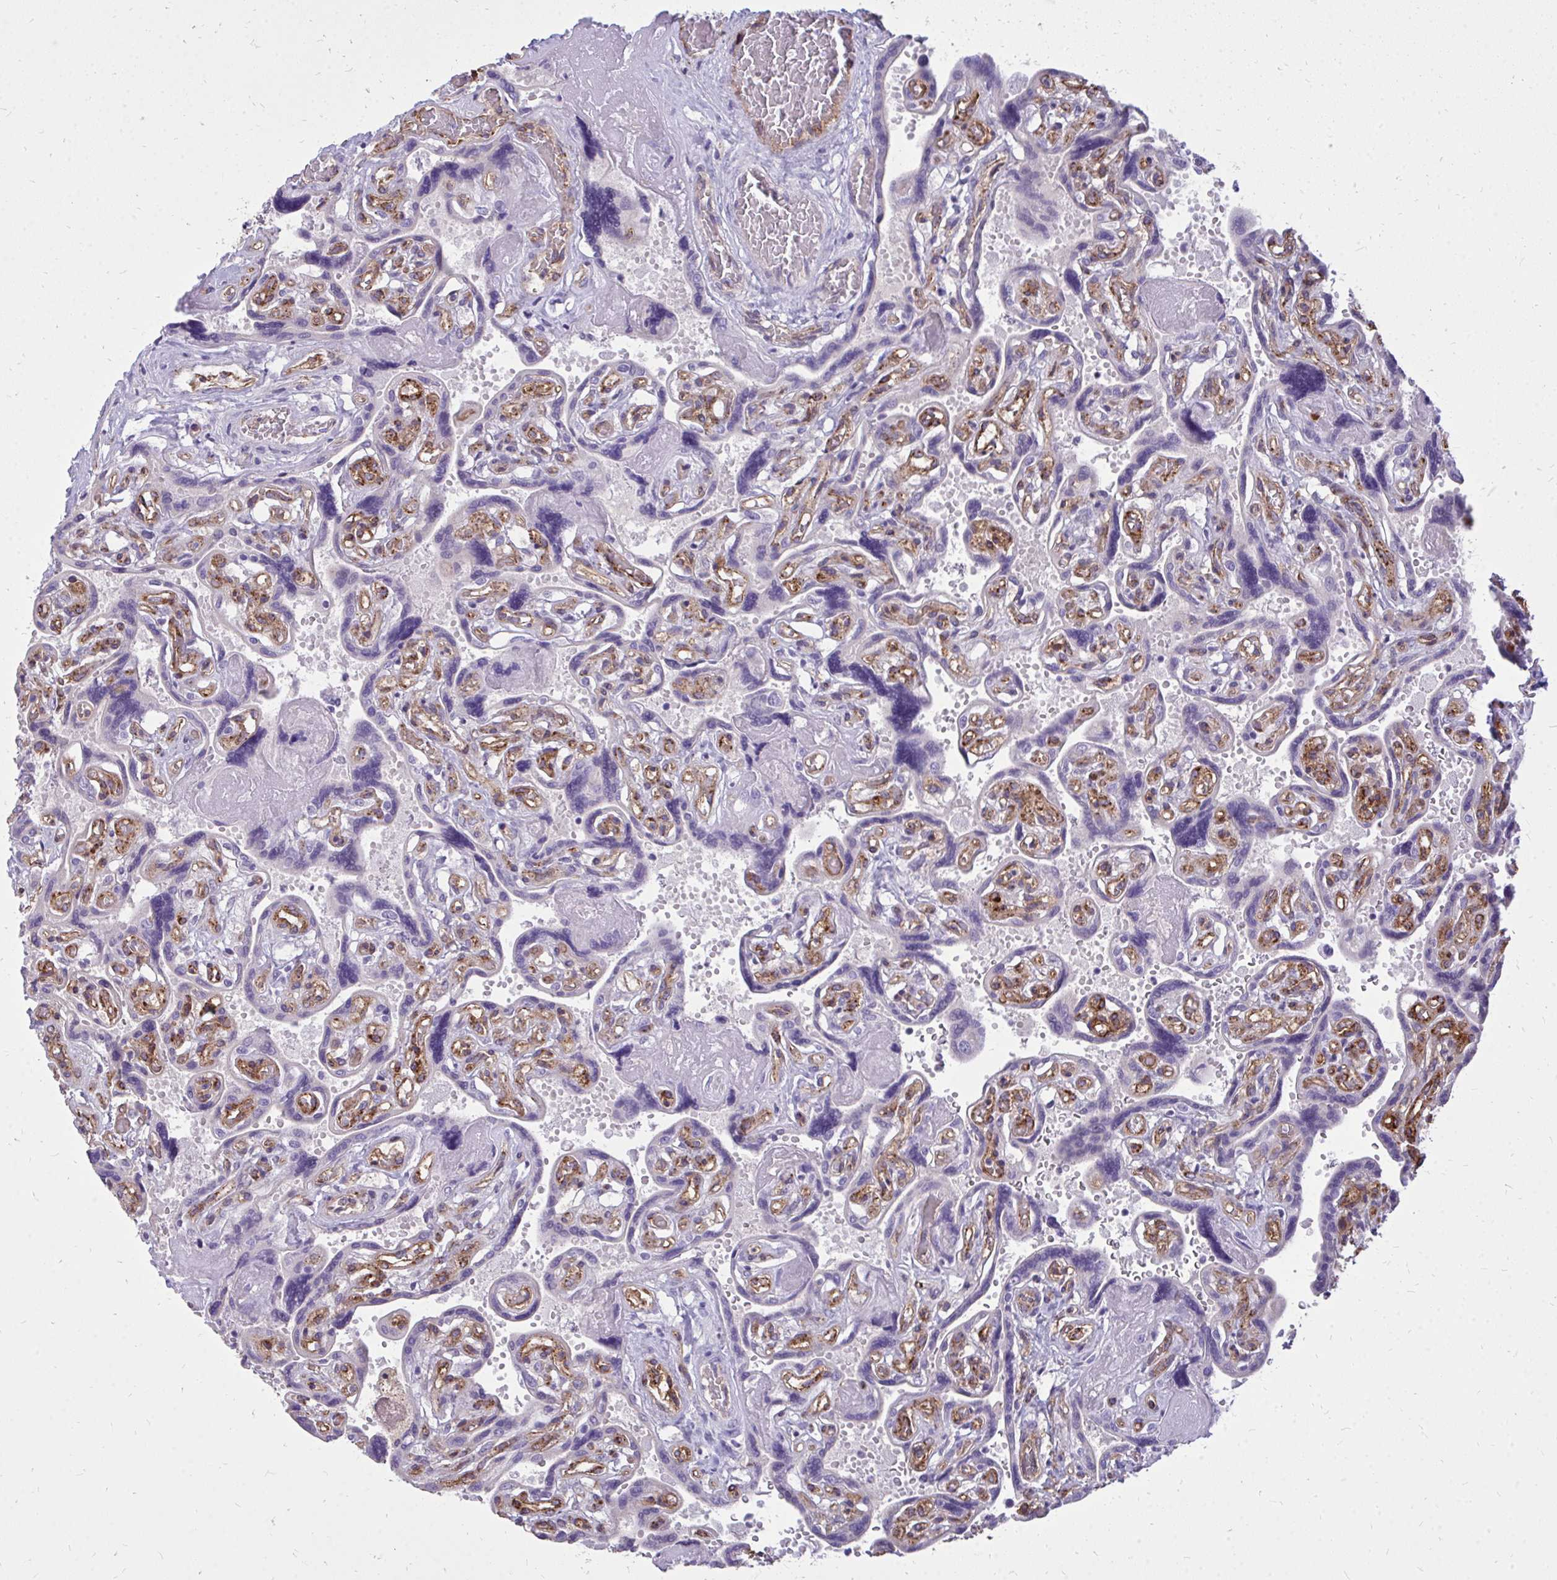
{"staining": {"intensity": "moderate", "quantity": "<25%", "location": "cytoplasmic/membranous"}, "tissue": "placenta", "cell_type": "Decidual cells", "image_type": "normal", "snomed": [{"axis": "morphology", "description": "Normal tissue, NOS"}, {"axis": "topography", "description": "Placenta"}], "caption": "Unremarkable placenta shows moderate cytoplasmic/membranous expression in approximately <25% of decidual cells.", "gene": "MARCKSL1", "patient": {"sex": "female", "age": 32}}